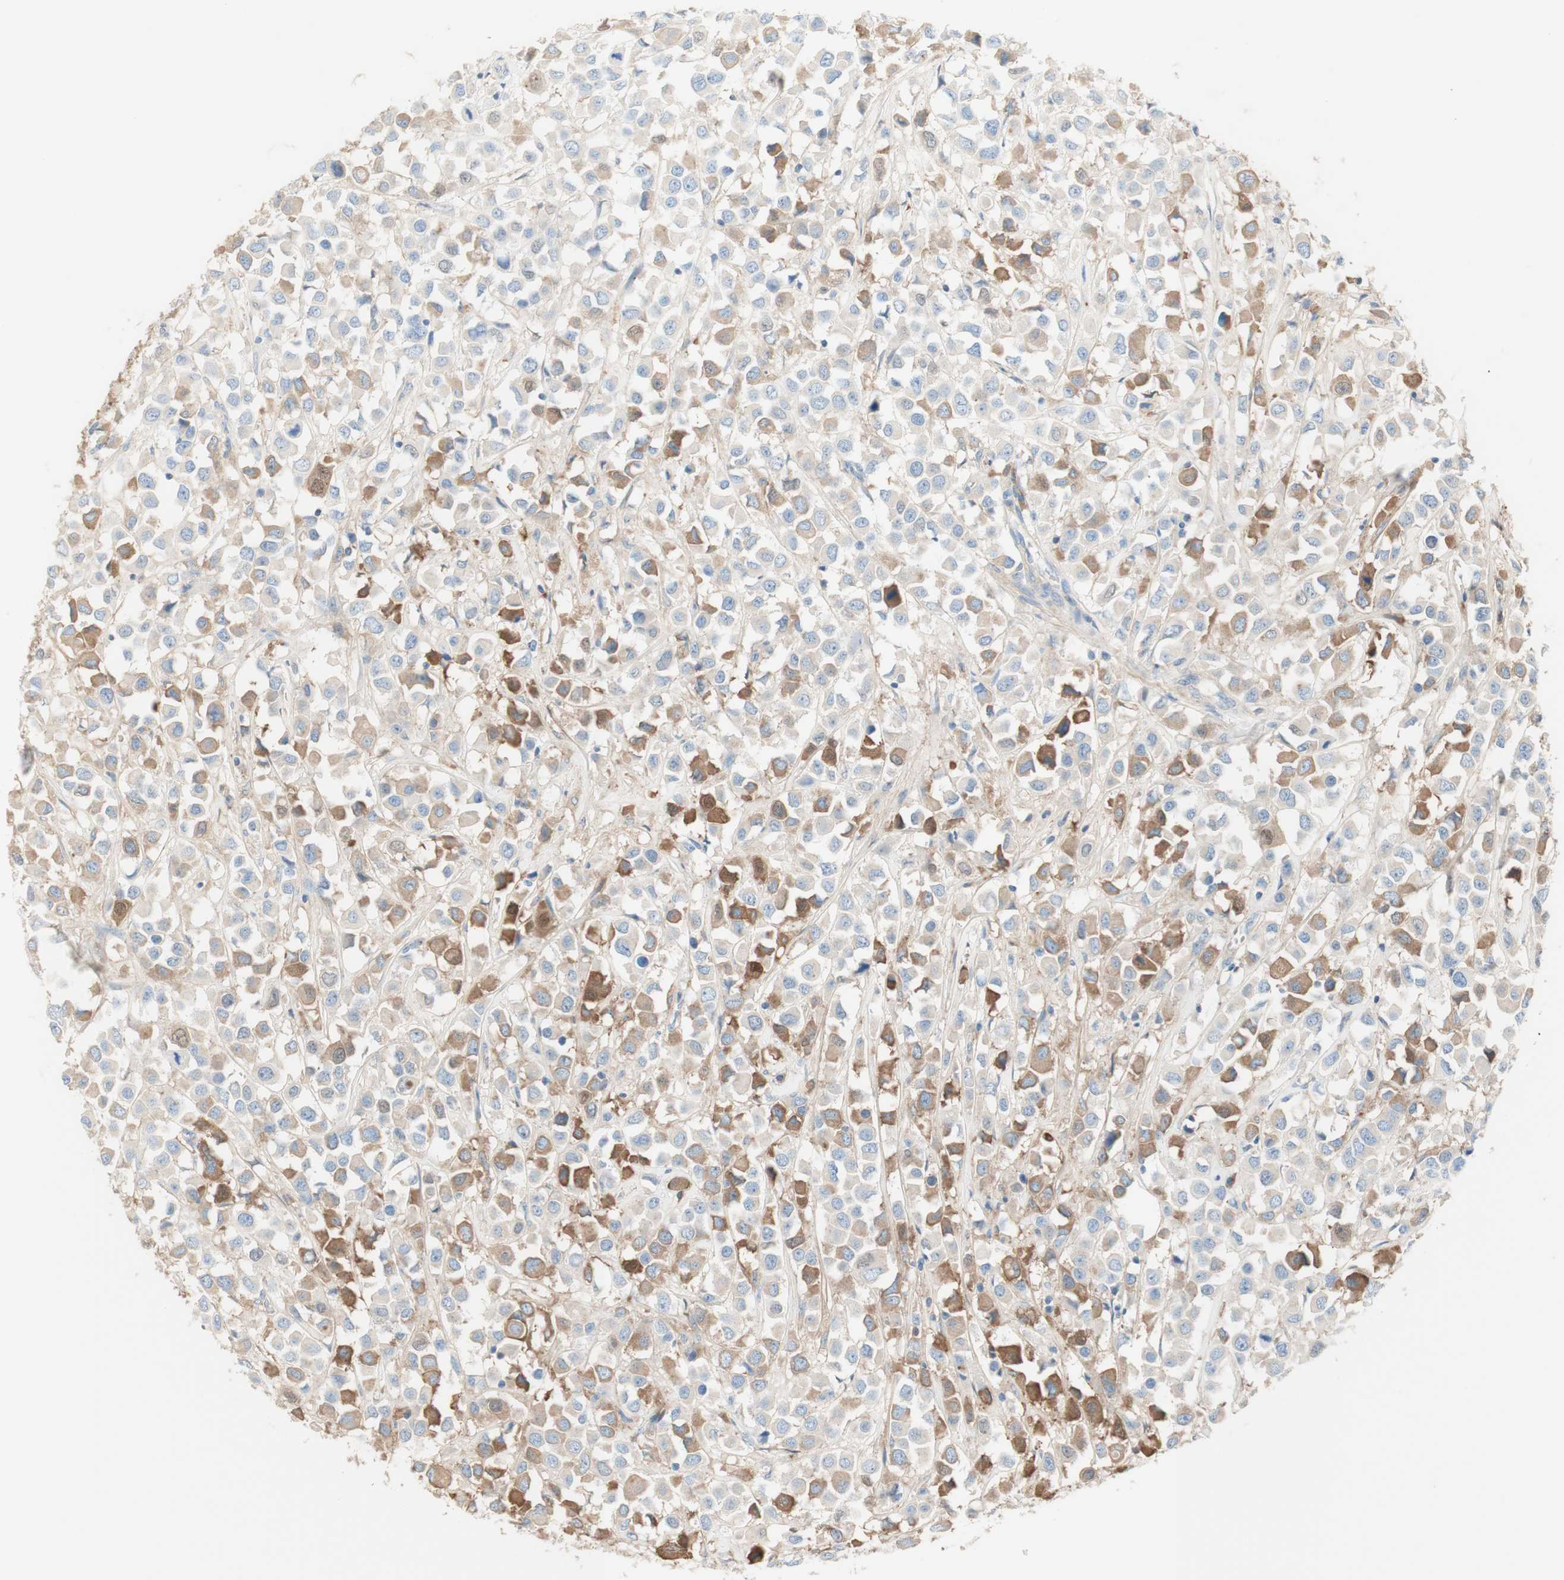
{"staining": {"intensity": "moderate", "quantity": "25%-75%", "location": "cytoplasmic/membranous"}, "tissue": "breast cancer", "cell_type": "Tumor cells", "image_type": "cancer", "snomed": [{"axis": "morphology", "description": "Duct carcinoma"}, {"axis": "topography", "description": "Breast"}], "caption": "A brown stain shows moderate cytoplasmic/membranous staining of a protein in breast cancer tumor cells.", "gene": "KNG1", "patient": {"sex": "female", "age": 61}}